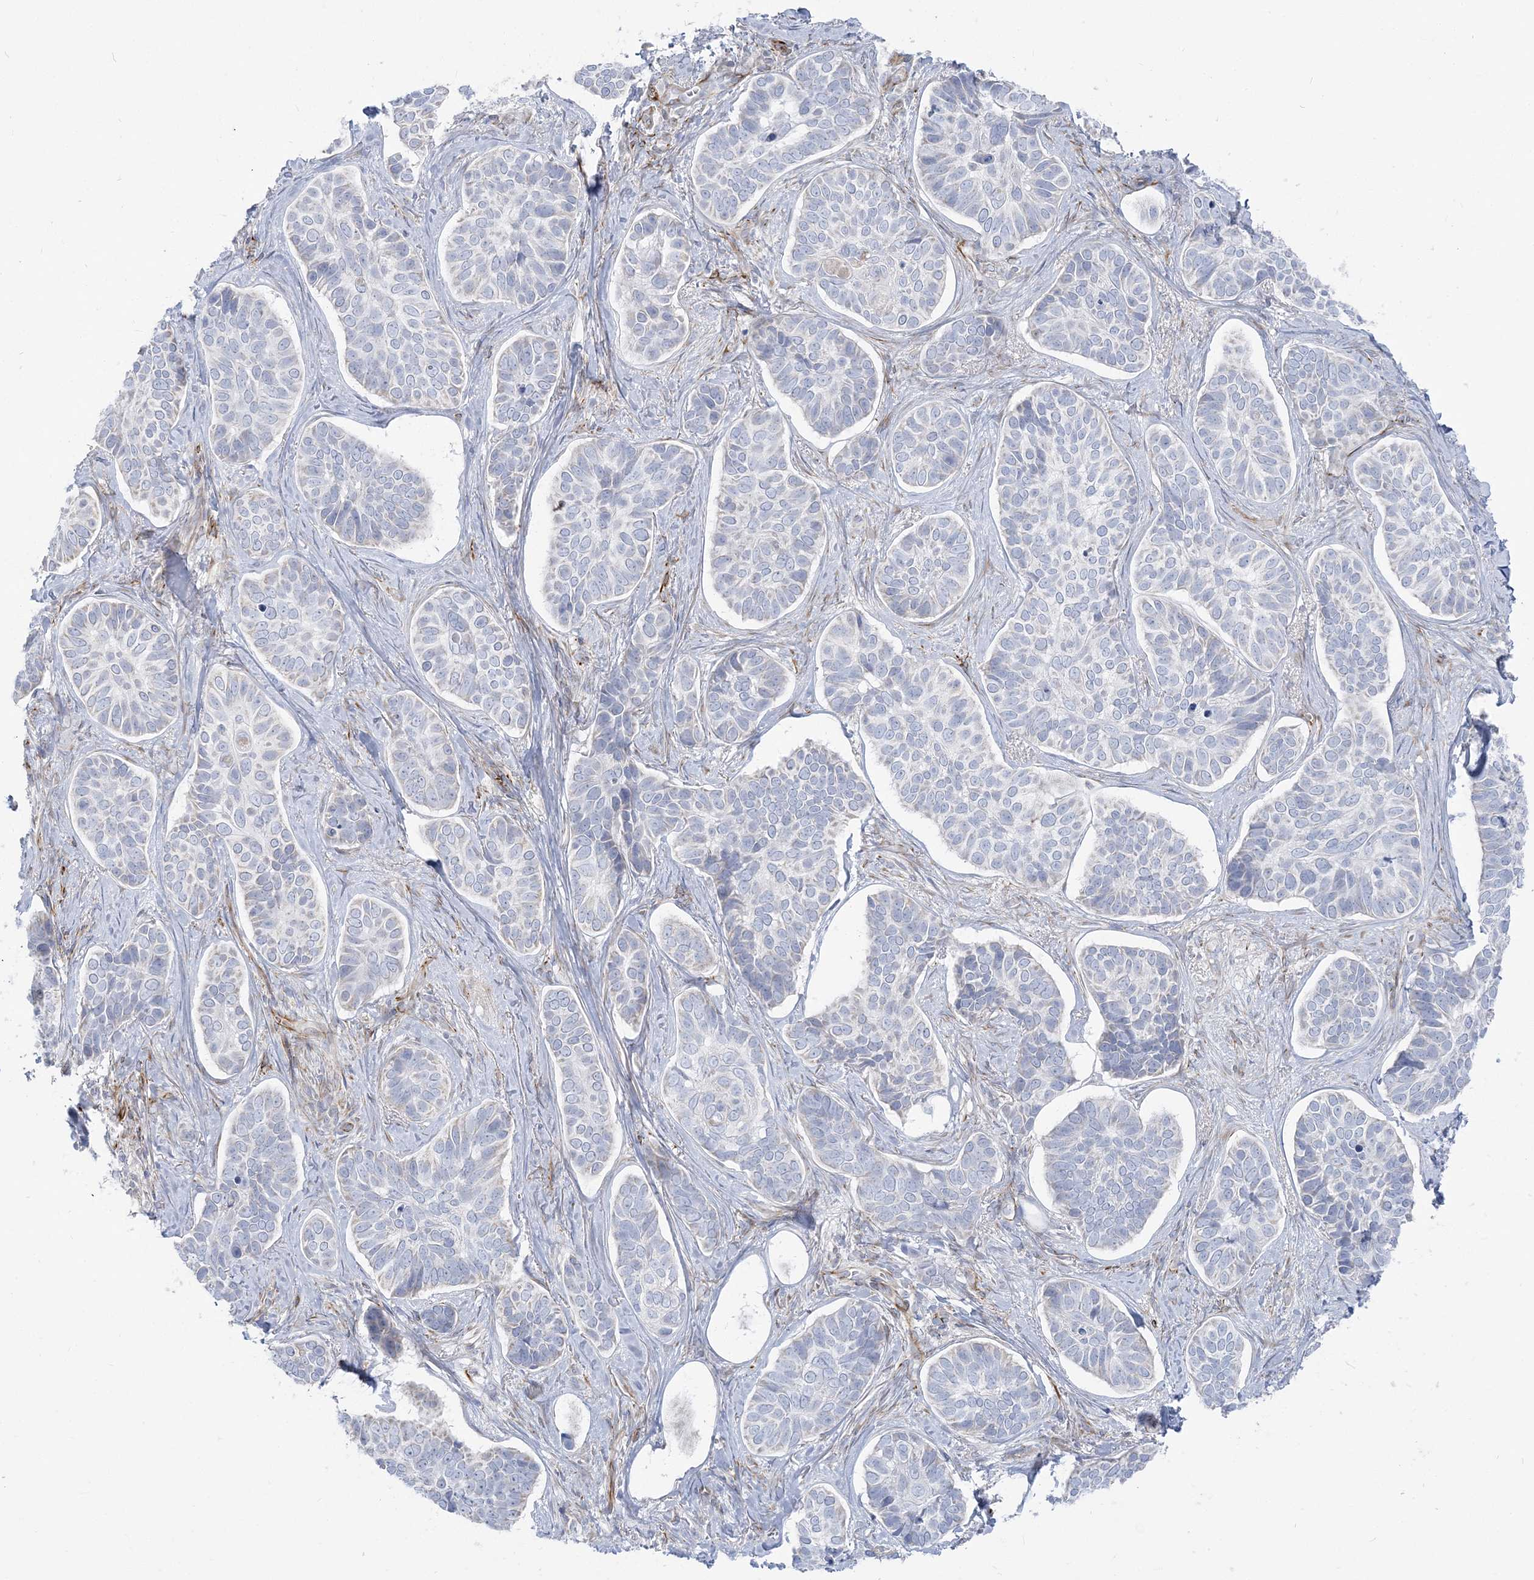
{"staining": {"intensity": "negative", "quantity": "none", "location": "none"}, "tissue": "skin cancer", "cell_type": "Tumor cells", "image_type": "cancer", "snomed": [{"axis": "morphology", "description": "Basal cell carcinoma"}, {"axis": "topography", "description": "Skin"}], "caption": "A photomicrograph of human skin basal cell carcinoma is negative for staining in tumor cells.", "gene": "GPAT2", "patient": {"sex": "male", "age": 62}}